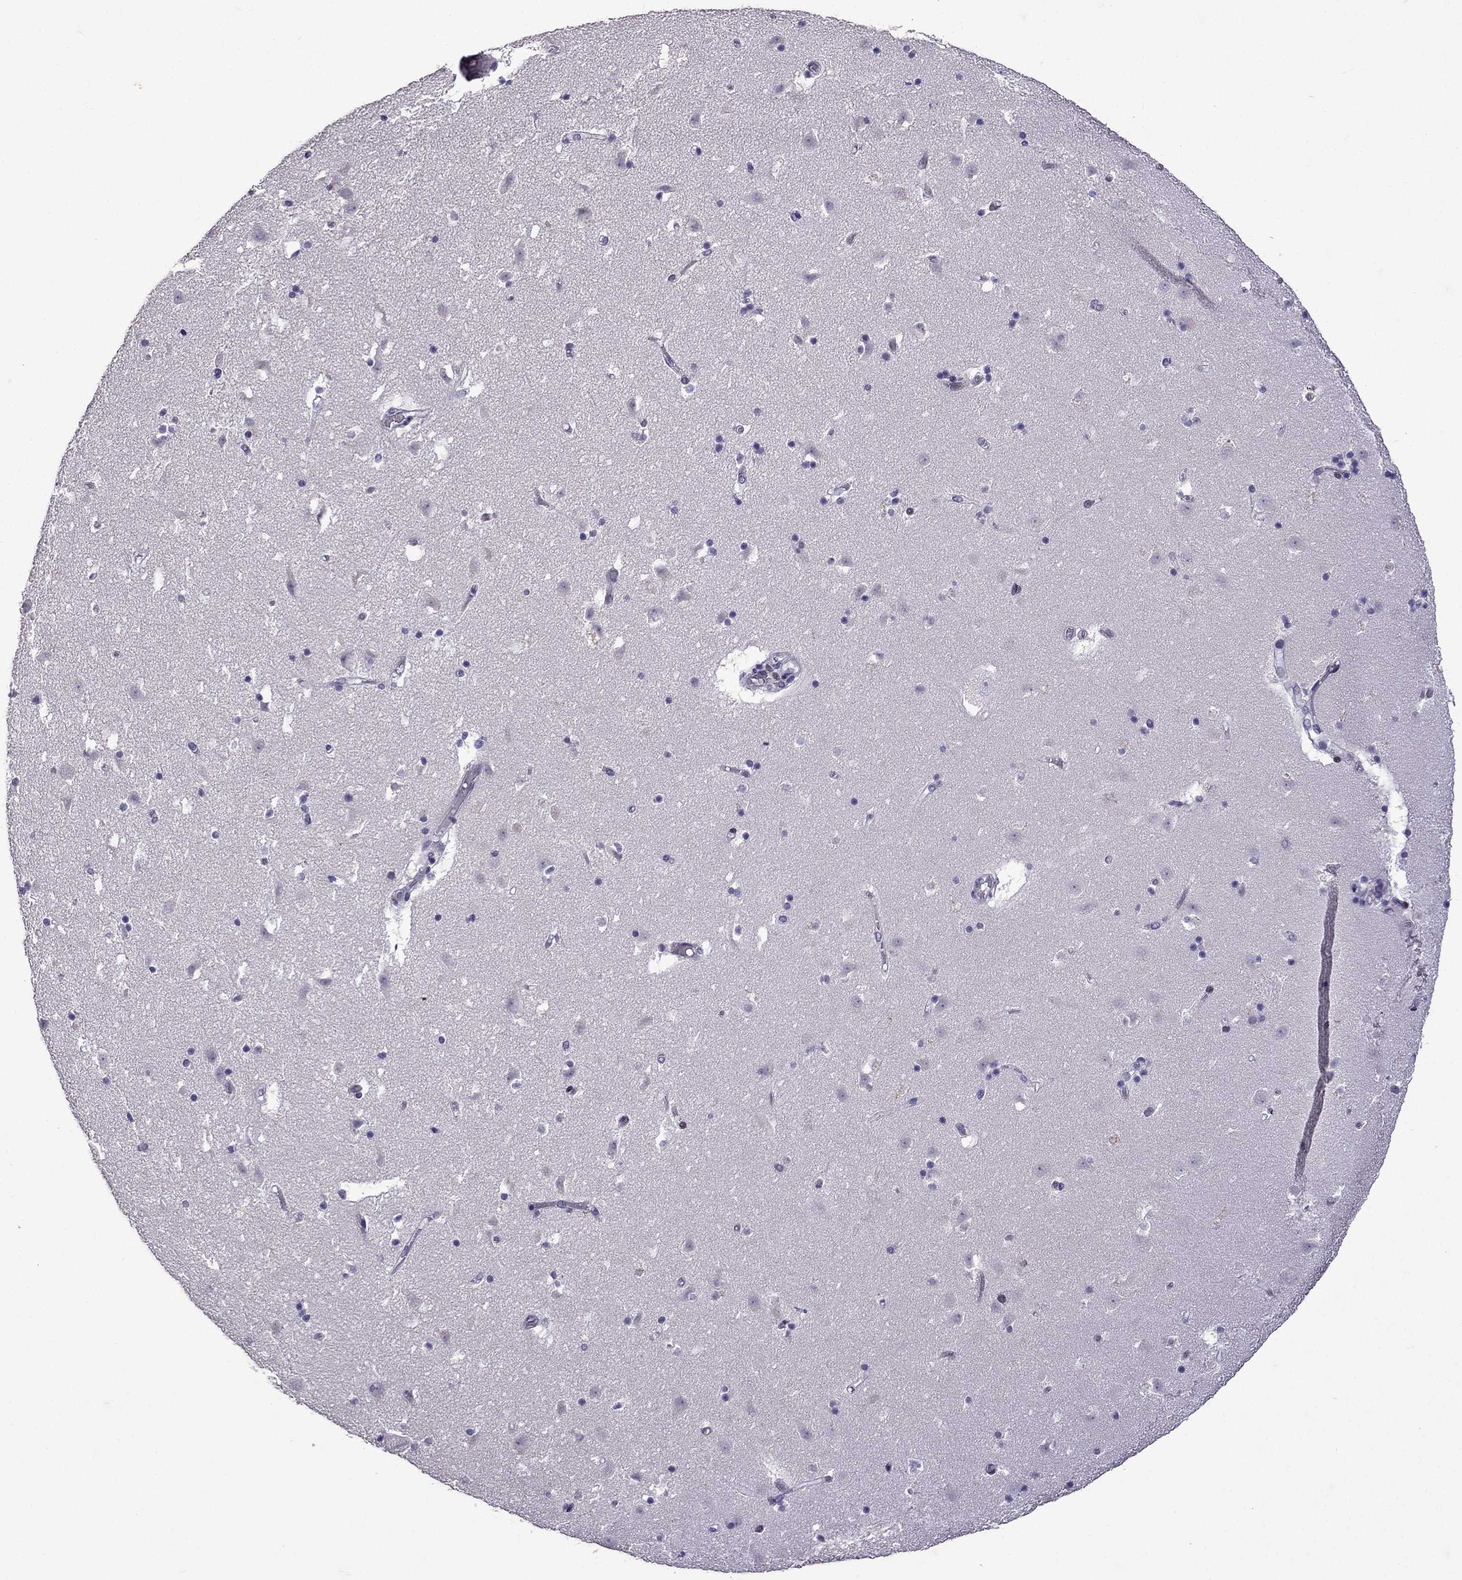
{"staining": {"intensity": "negative", "quantity": "none", "location": "none"}, "tissue": "caudate", "cell_type": "Glial cells", "image_type": "normal", "snomed": [{"axis": "morphology", "description": "Normal tissue, NOS"}, {"axis": "topography", "description": "Lateral ventricle wall"}], "caption": "Human caudate stained for a protein using immunohistochemistry (IHC) displays no staining in glial cells.", "gene": "TTN", "patient": {"sex": "female", "age": 42}}